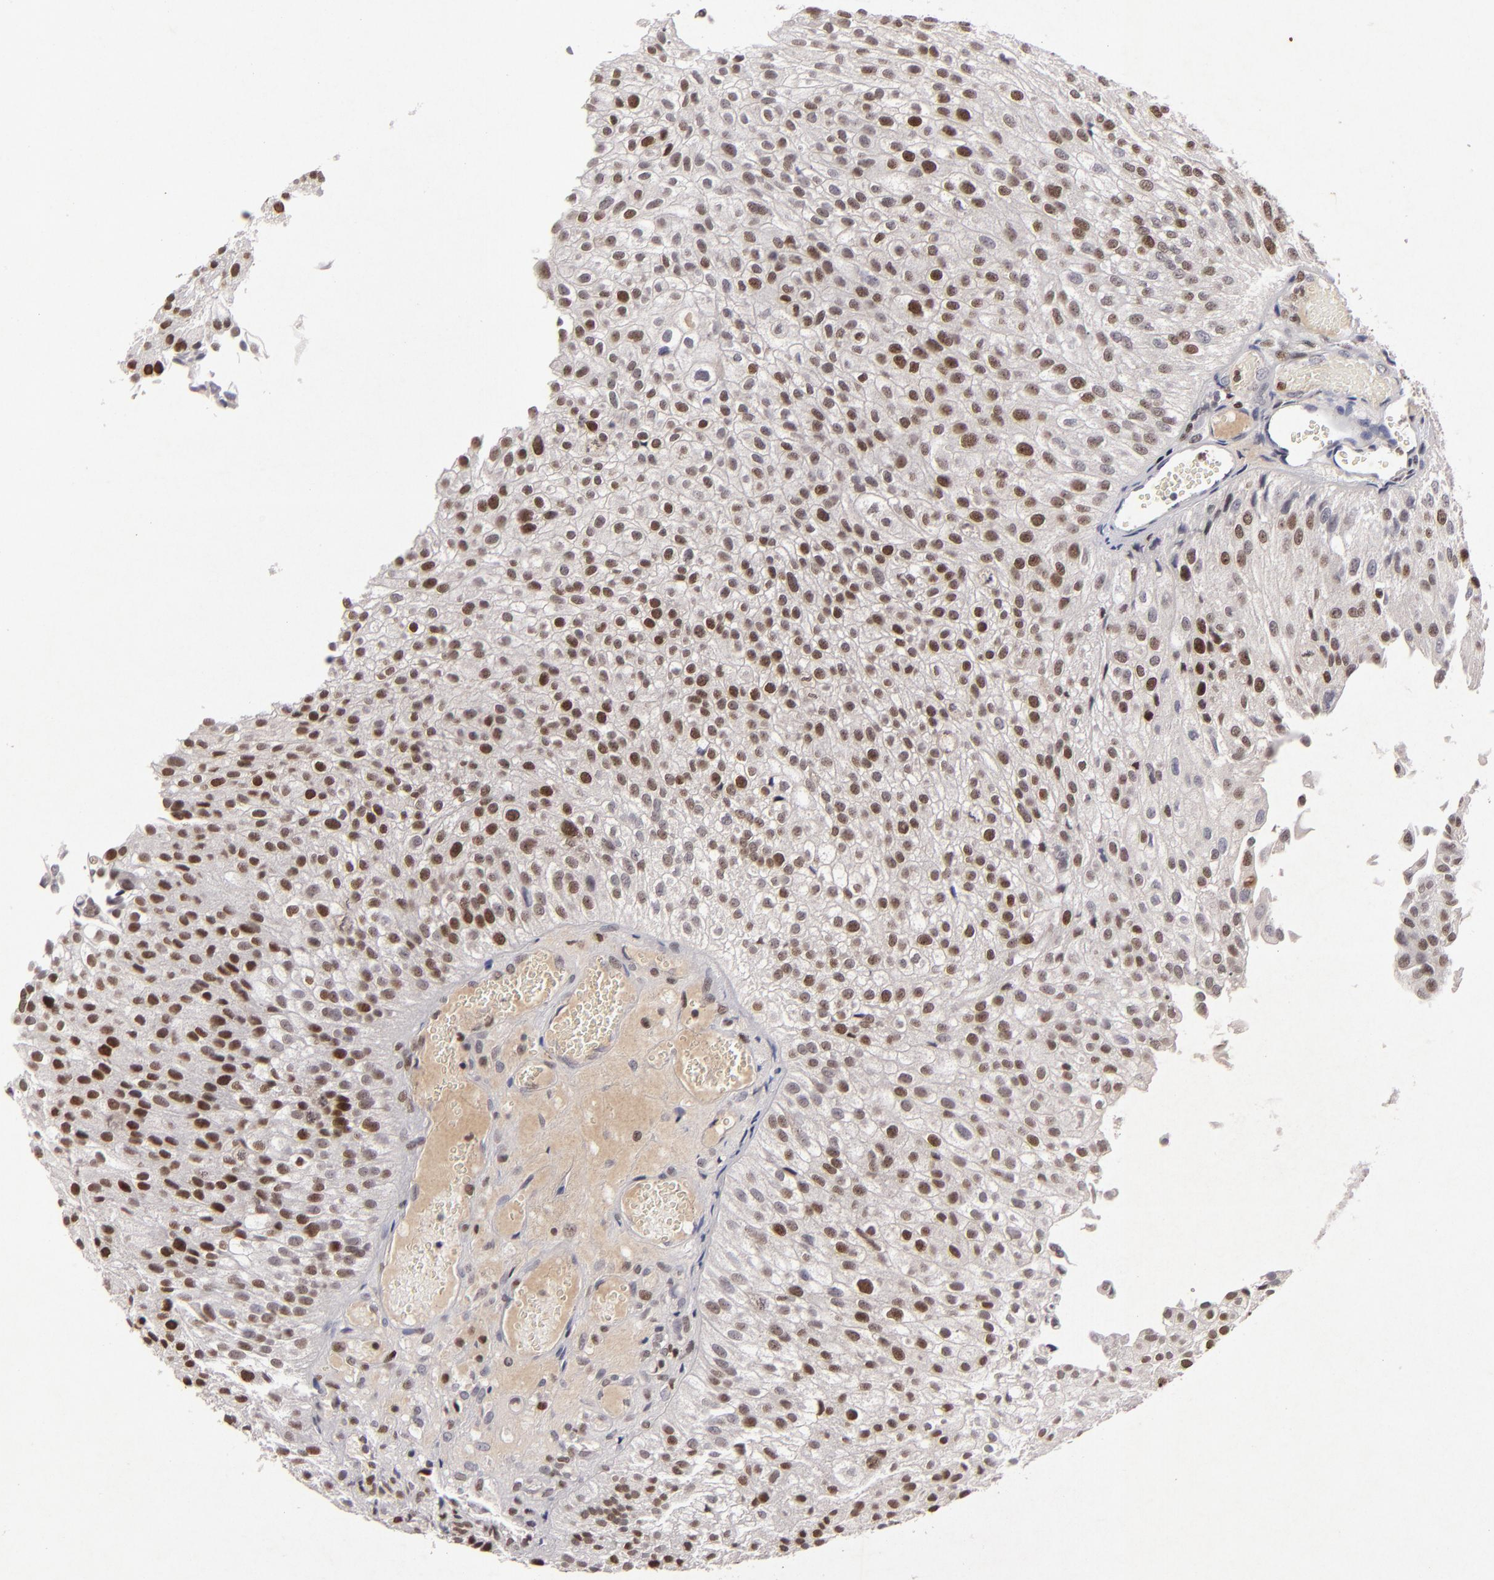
{"staining": {"intensity": "moderate", "quantity": ">75%", "location": "nuclear"}, "tissue": "urothelial cancer", "cell_type": "Tumor cells", "image_type": "cancer", "snomed": [{"axis": "morphology", "description": "Urothelial carcinoma, Low grade"}, {"axis": "topography", "description": "Urinary bladder"}], "caption": "Urothelial cancer stained for a protein (brown) demonstrates moderate nuclear positive positivity in about >75% of tumor cells.", "gene": "FEN1", "patient": {"sex": "female", "age": 89}}